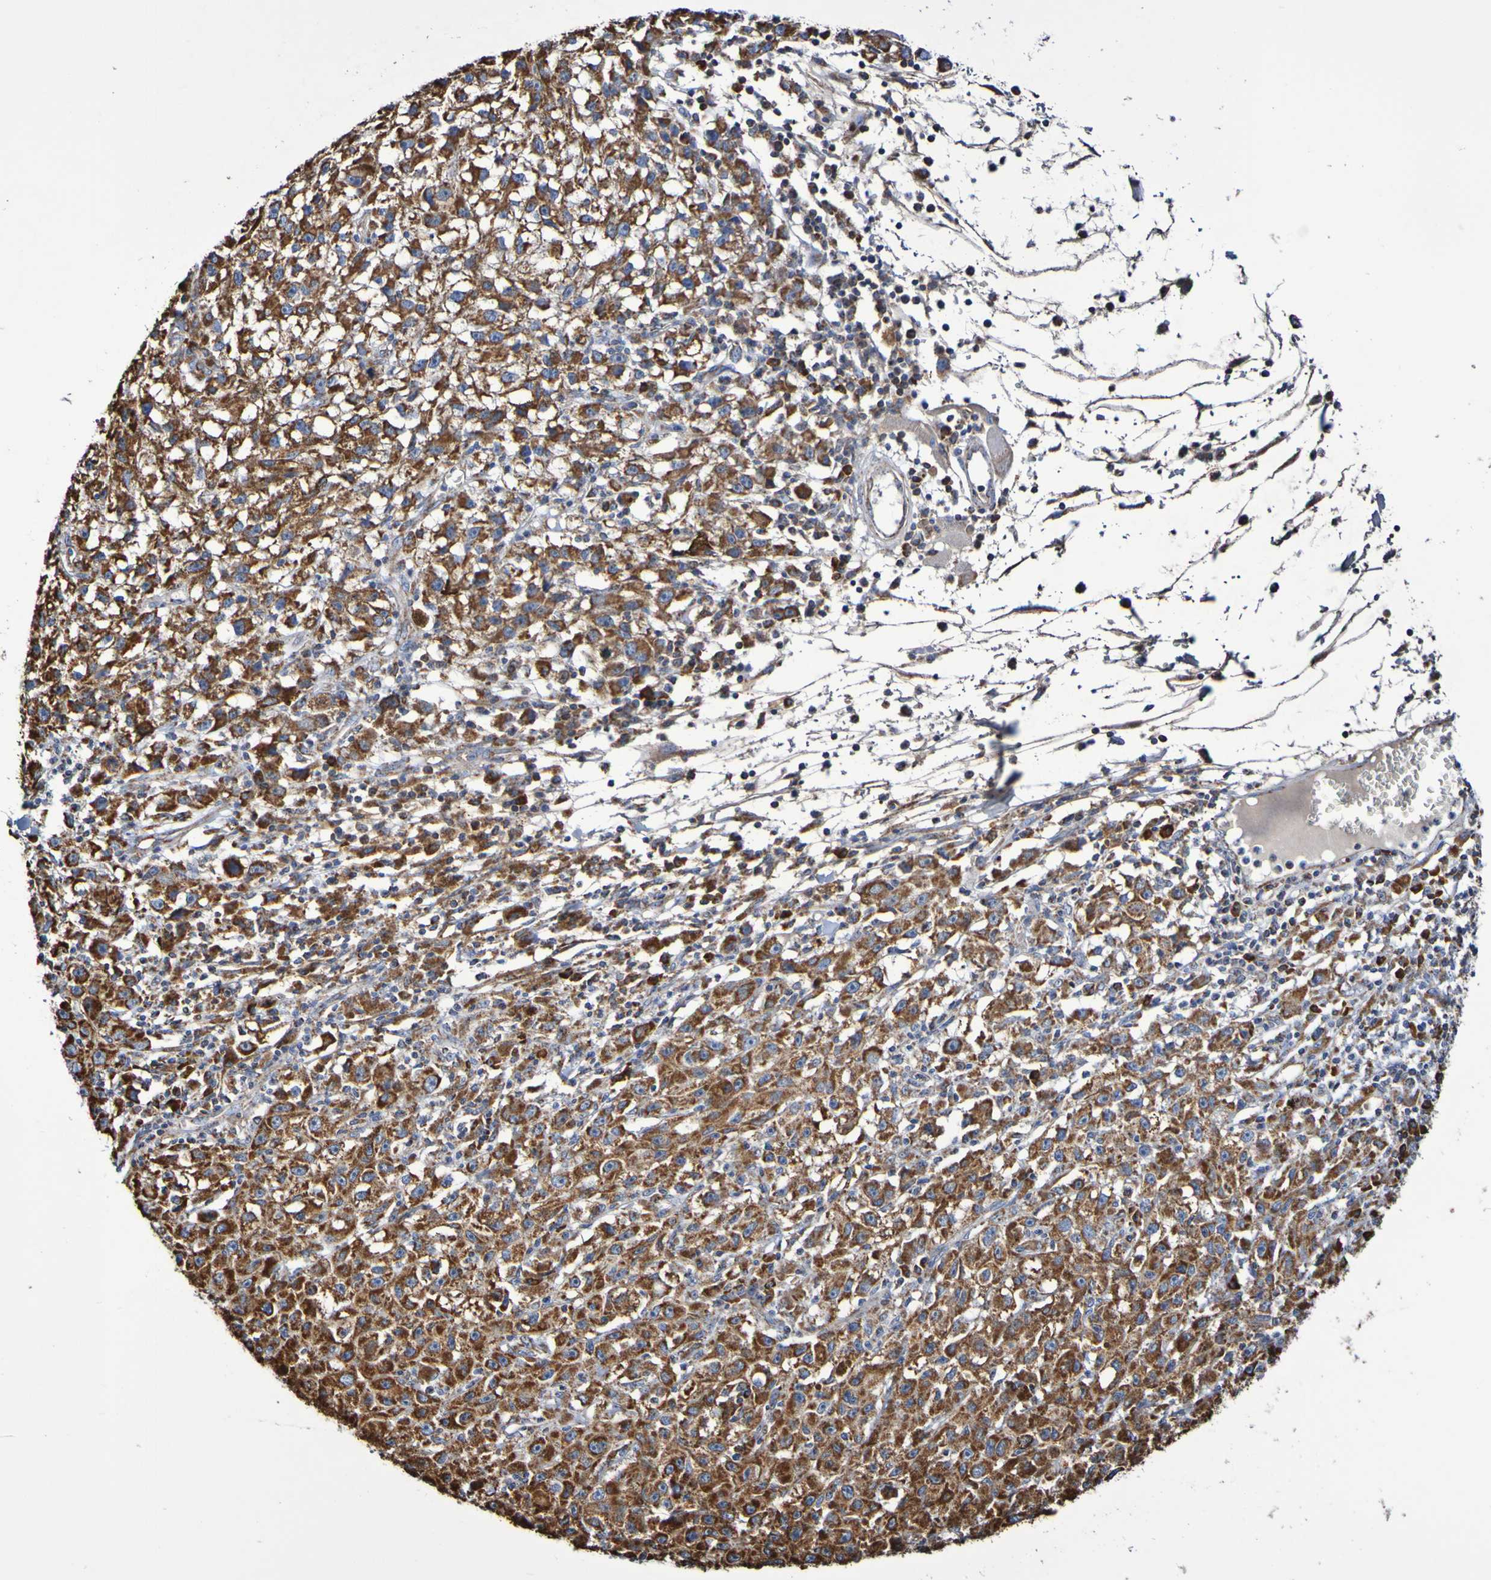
{"staining": {"intensity": "strong", "quantity": ">75%", "location": "cytoplasmic/membranous"}, "tissue": "melanoma", "cell_type": "Tumor cells", "image_type": "cancer", "snomed": [{"axis": "morphology", "description": "Malignant melanoma, NOS"}, {"axis": "topography", "description": "Skin"}], "caption": "Melanoma tissue exhibits strong cytoplasmic/membranous expression in about >75% of tumor cells, visualized by immunohistochemistry.", "gene": "IL18R1", "patient": {"sex": "female", "age": 104}}